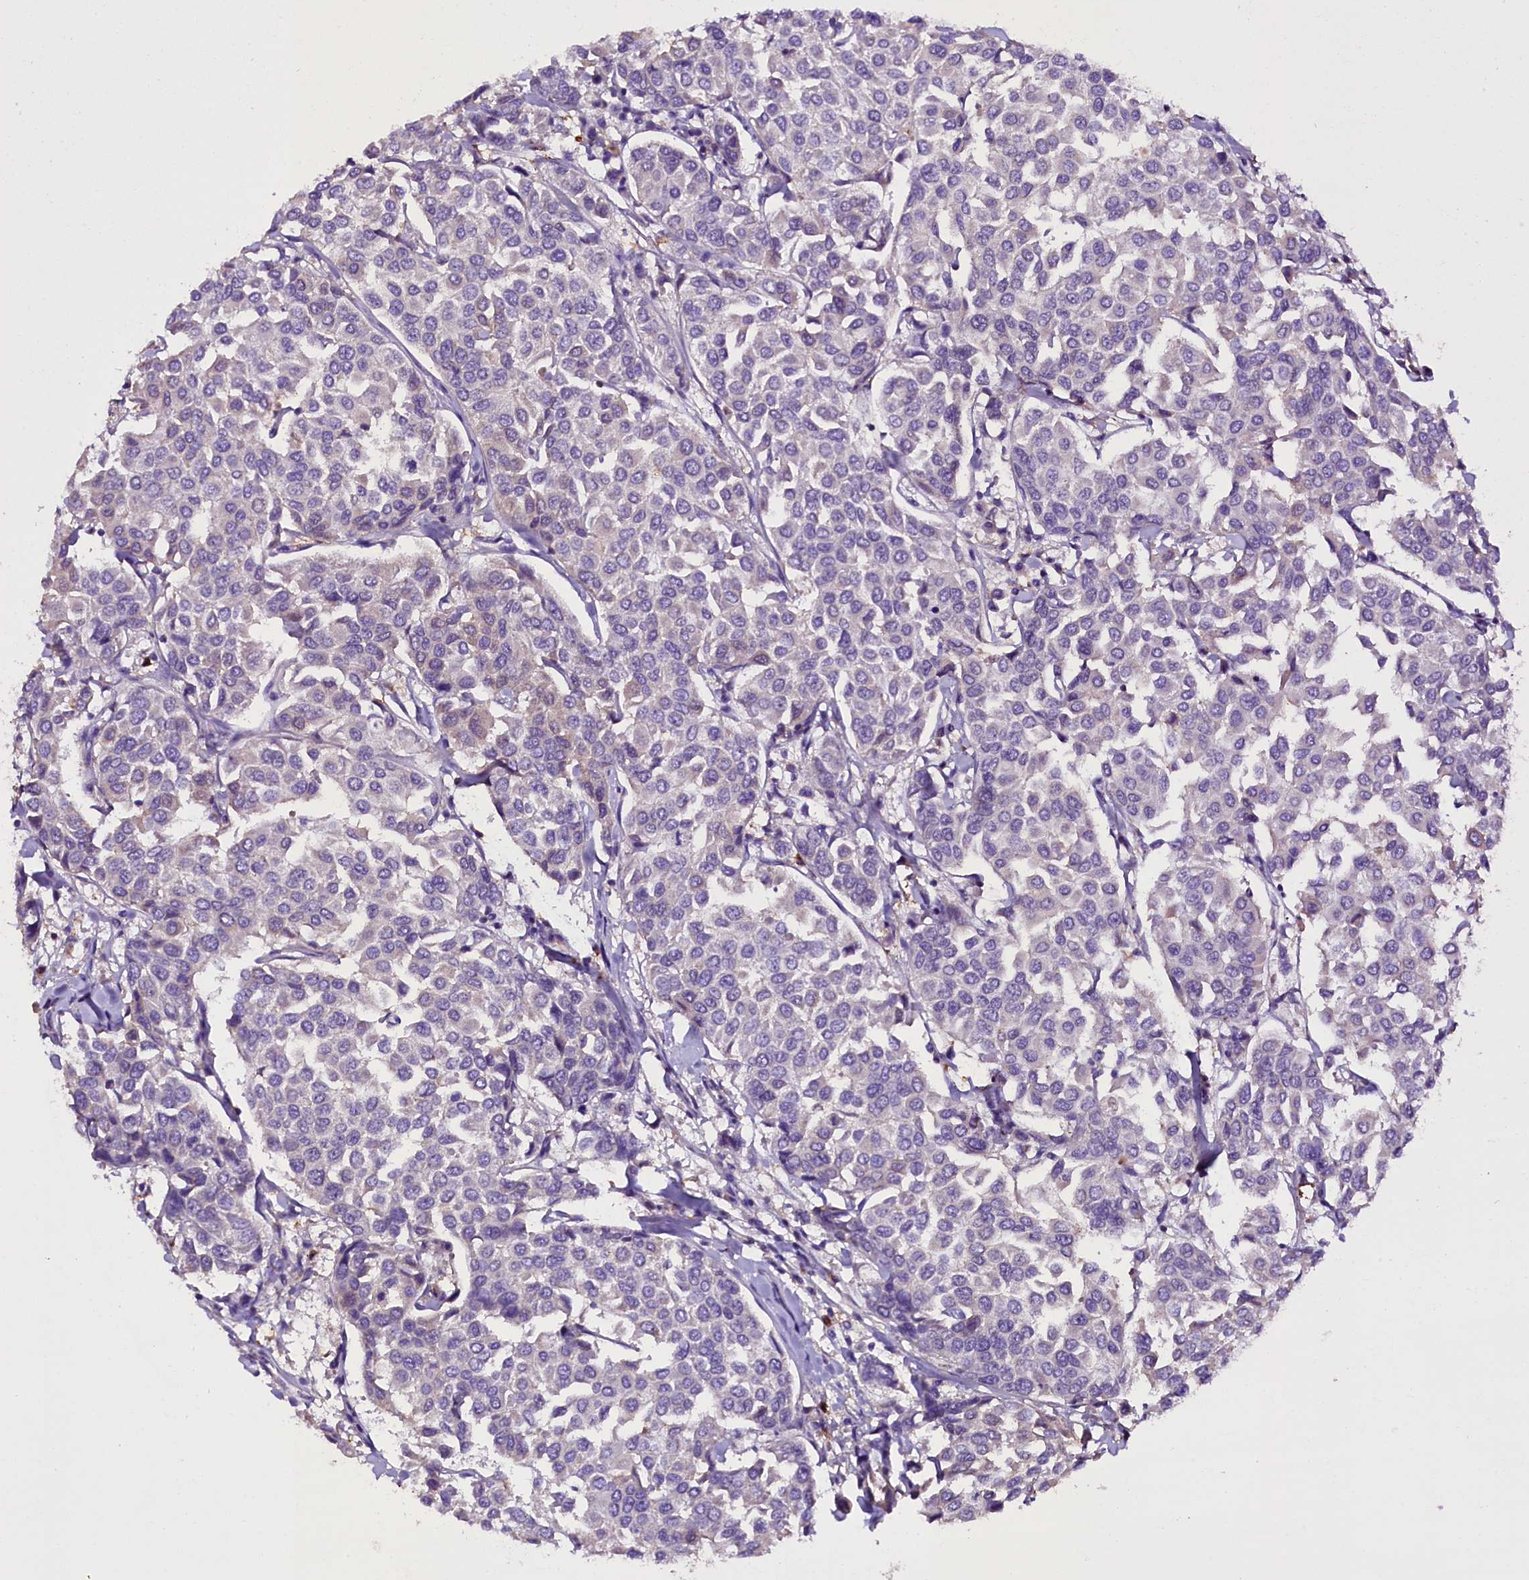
{"staining": {"intensity": "negative", "quantity": "none", "location": "none"}, "tissue": "breast cancer", "cell_type": "Tumor cells", "image_type": "cancer", "snomed": [{"axis": "morphology", "description": "Duct carcinoma"}, {"axis": "topography", "description": "Breast"}], "caption": "Tumor cells show no significant staining in invasive ductal carcinoma (breast).", "gene": "MEX3B", "patient": {"sex": "female", "age": 55}}